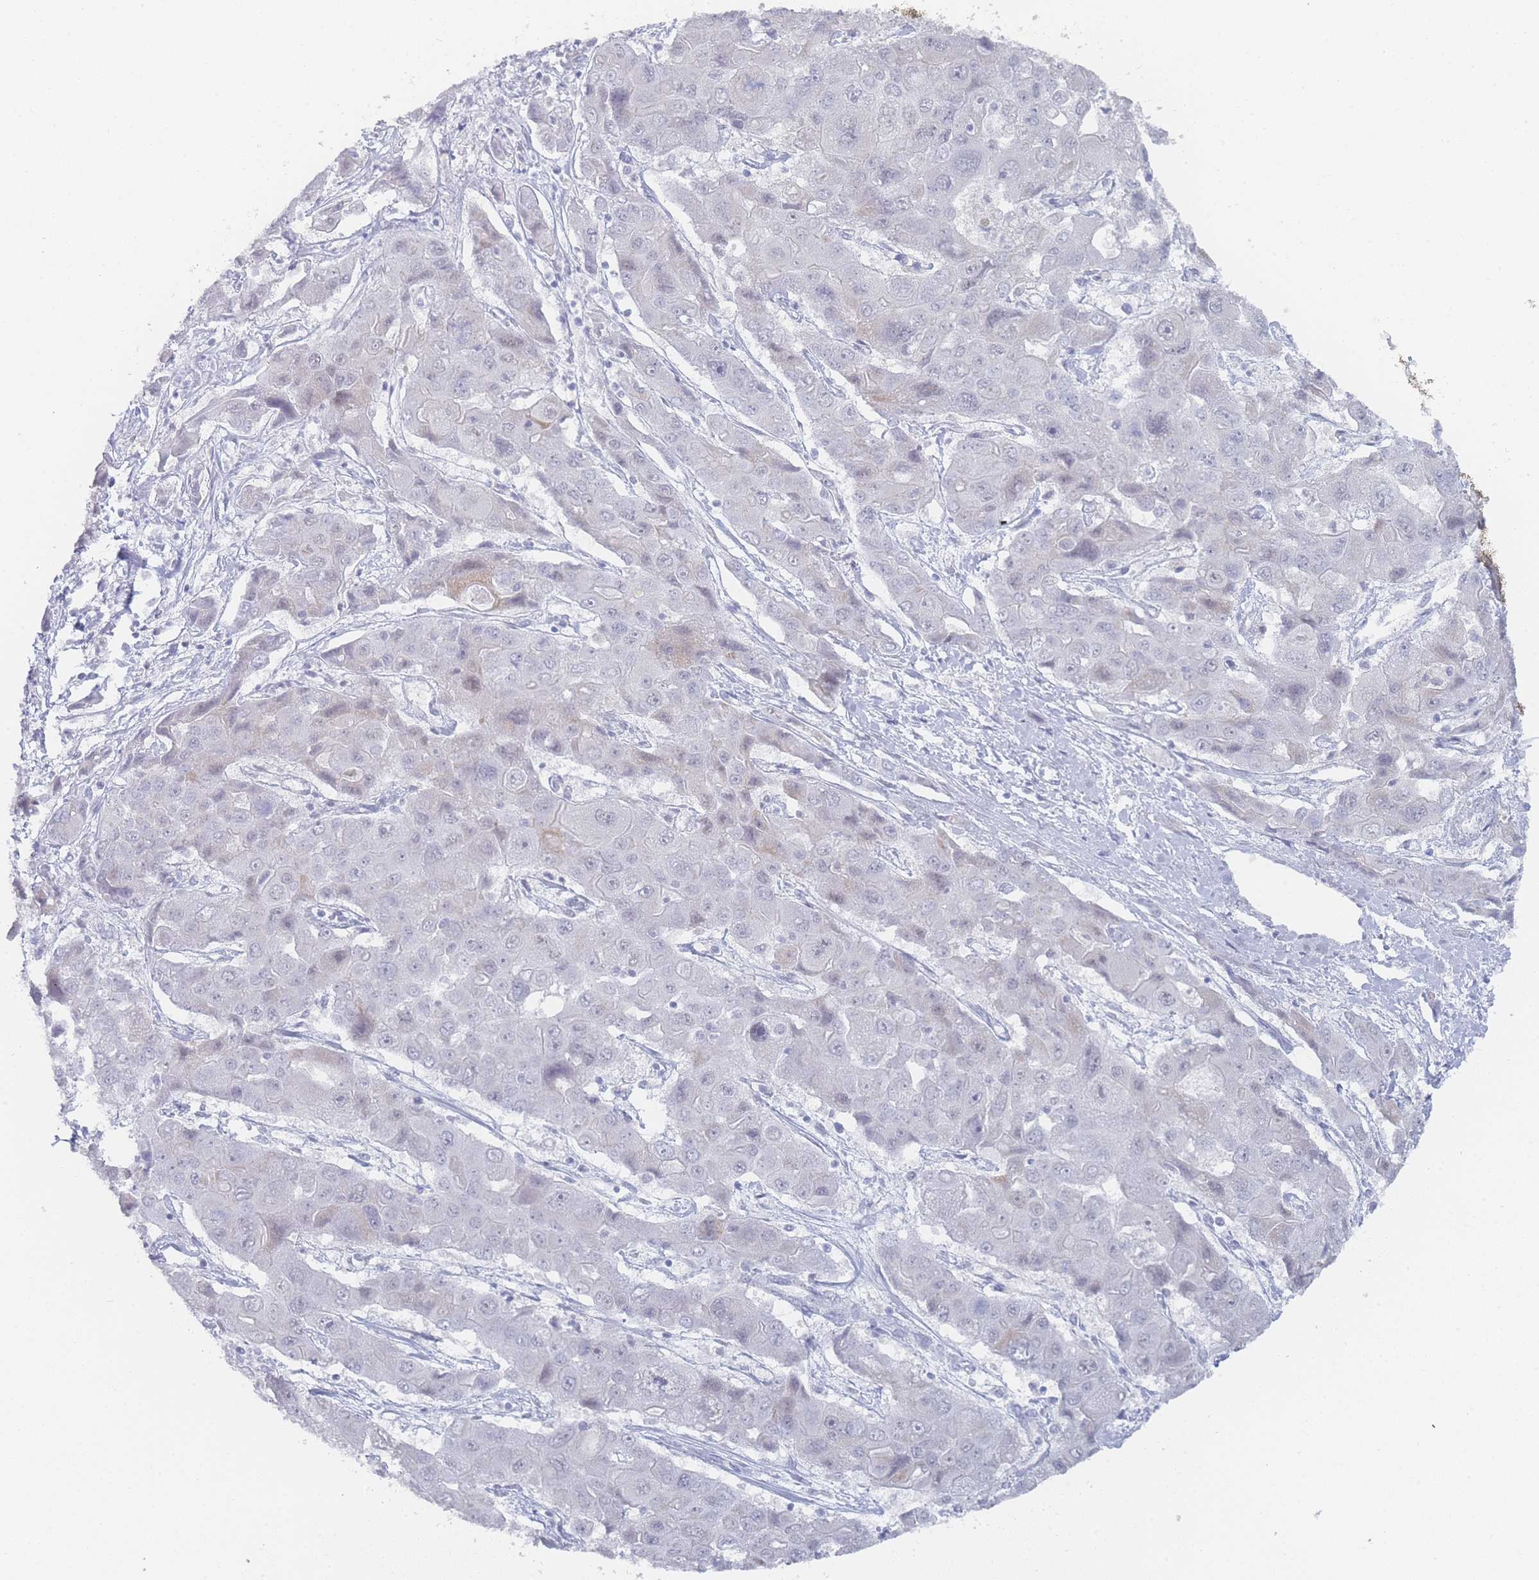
{"staining": {"intensity": "negative", "quantity": "none", "location": "none"}, "tissue": "liver cancer", "cell_type": "Tumor cells", "image_type": "cancer", "snomed": [{"axis": "morphology", "description": "Cholangiocarcinoma"}, {"axis": "topography", "description": "Liver"}], "caption": "A histopathology image of liver cholangiocarcinoma stained for a protein shows no brown staining in tumor cells.", "gene": "IMPG1", "patient": {"sex": "male", "age": 67}}